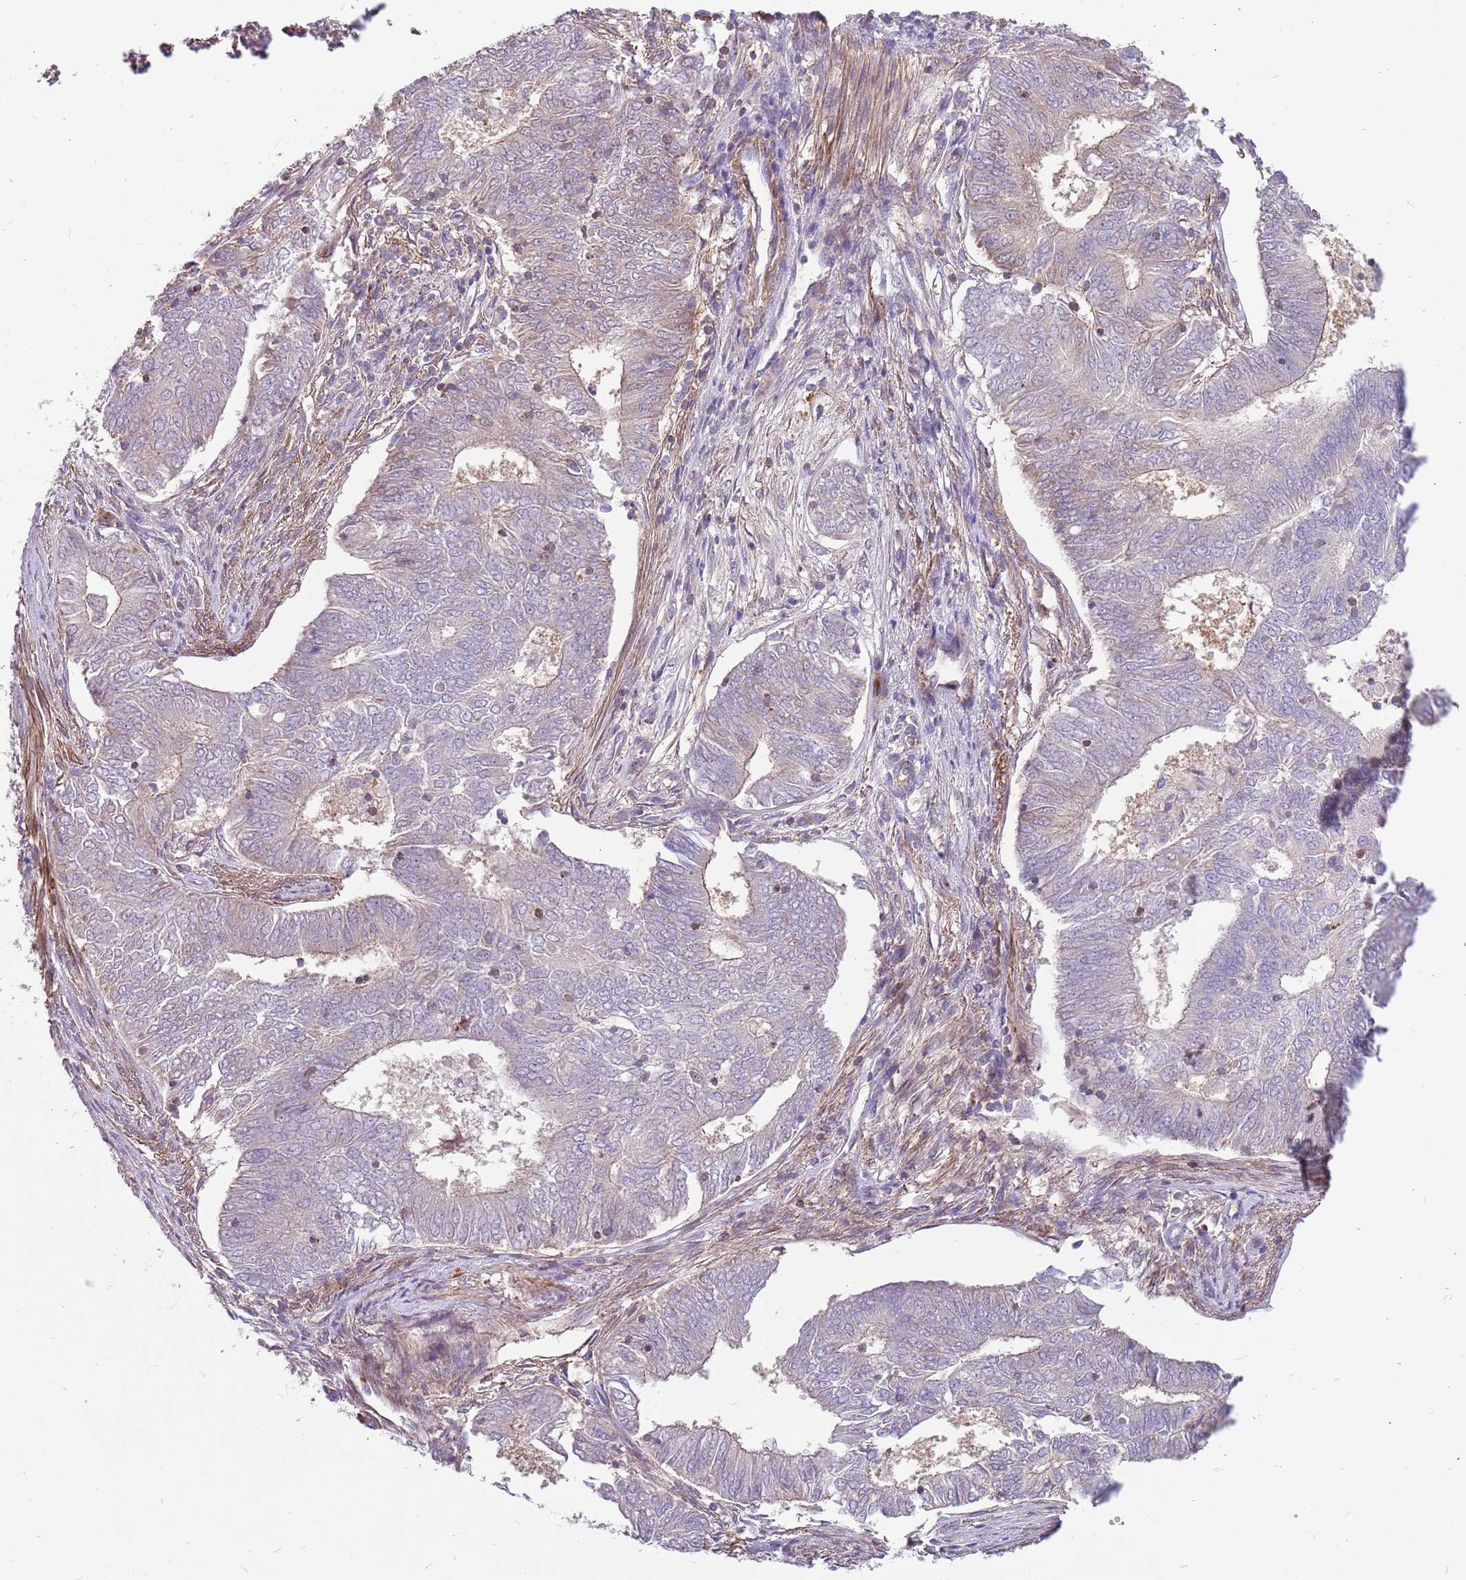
{"staining": {"intensity": "negative", "quantity": "none", "location": "none"}, "tissue": "endometrial cancer", "cell_type": "Tumor cells", "image_type": "cancer", "snomed": [{"axis": "morphology", "description": "Adenocarcinoma, NOS"}, {"axis": "topography", "description": "Endometrium"}], "caption": "Endometrial cancer (adenocarcinoma) stained for a protein using immunohistochemistry (IHC) displays no expression tumor cells.", "gene": "MVD", "patient": {"sex": "female", "age": 62}}